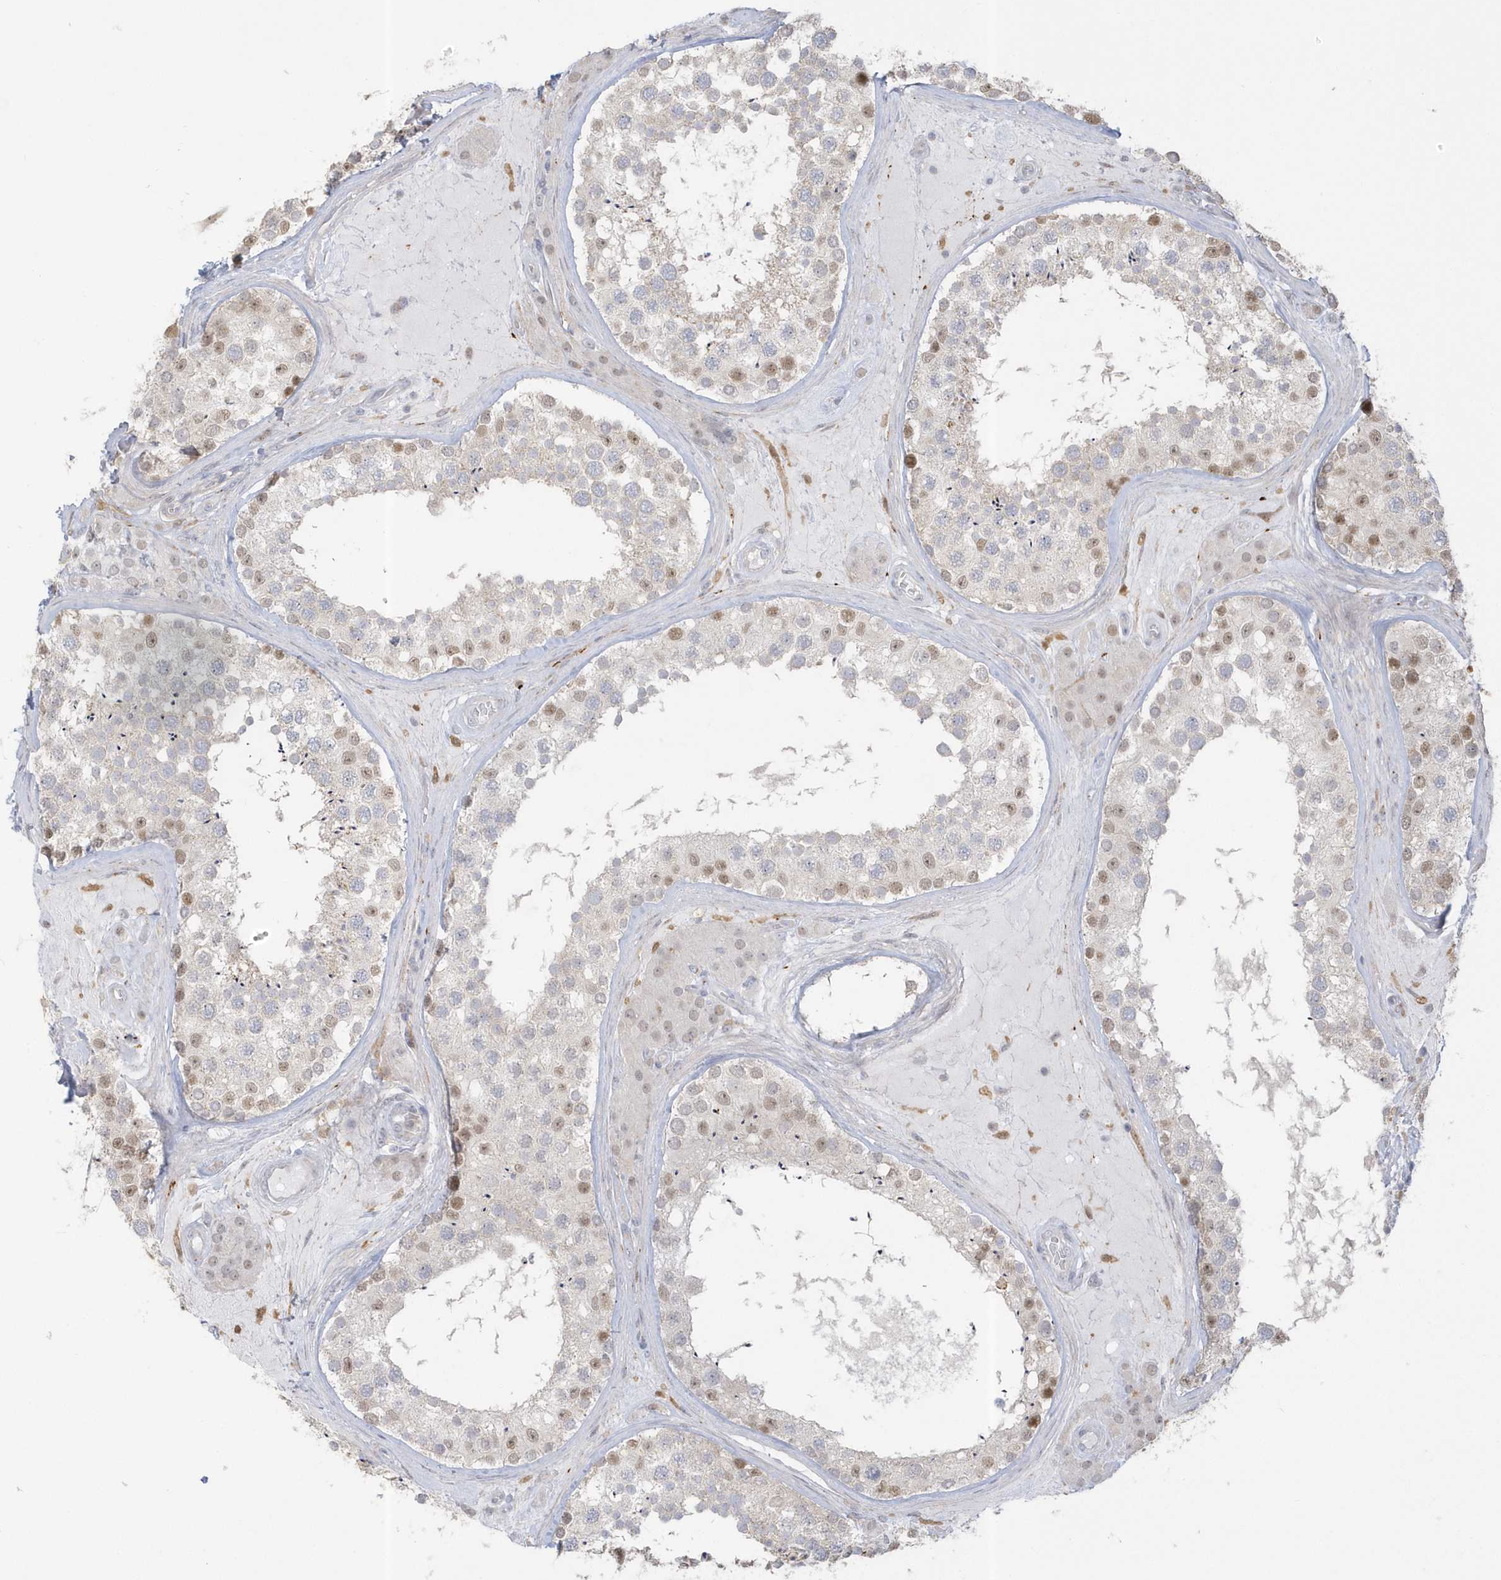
{"staining": {"intensity": "moderate", "quantity": "25%-75%", "location": "nuclear"}, "tissue": "testis", "cell_type": "Cells in seminiferous ducts", "image_type": "normal", "snomed": [{"axis": "morphology", "description": "Normal tissue, NOS"}, {"axis": "topography", "description": "Testis"}], "caption": "DAB immunohistochemical staining of normal human testis shows moderate nuclear protein expression in approximately 25%-75% of cells in seminiferous ducts. The staining was performed using DAB to visualize the protein expression in brown, while the nuclei were stained in blue with hematoxylin (Magnification: 20x).", "gene": "NAF1", "patient": {"sex": "male", "age": 46}}